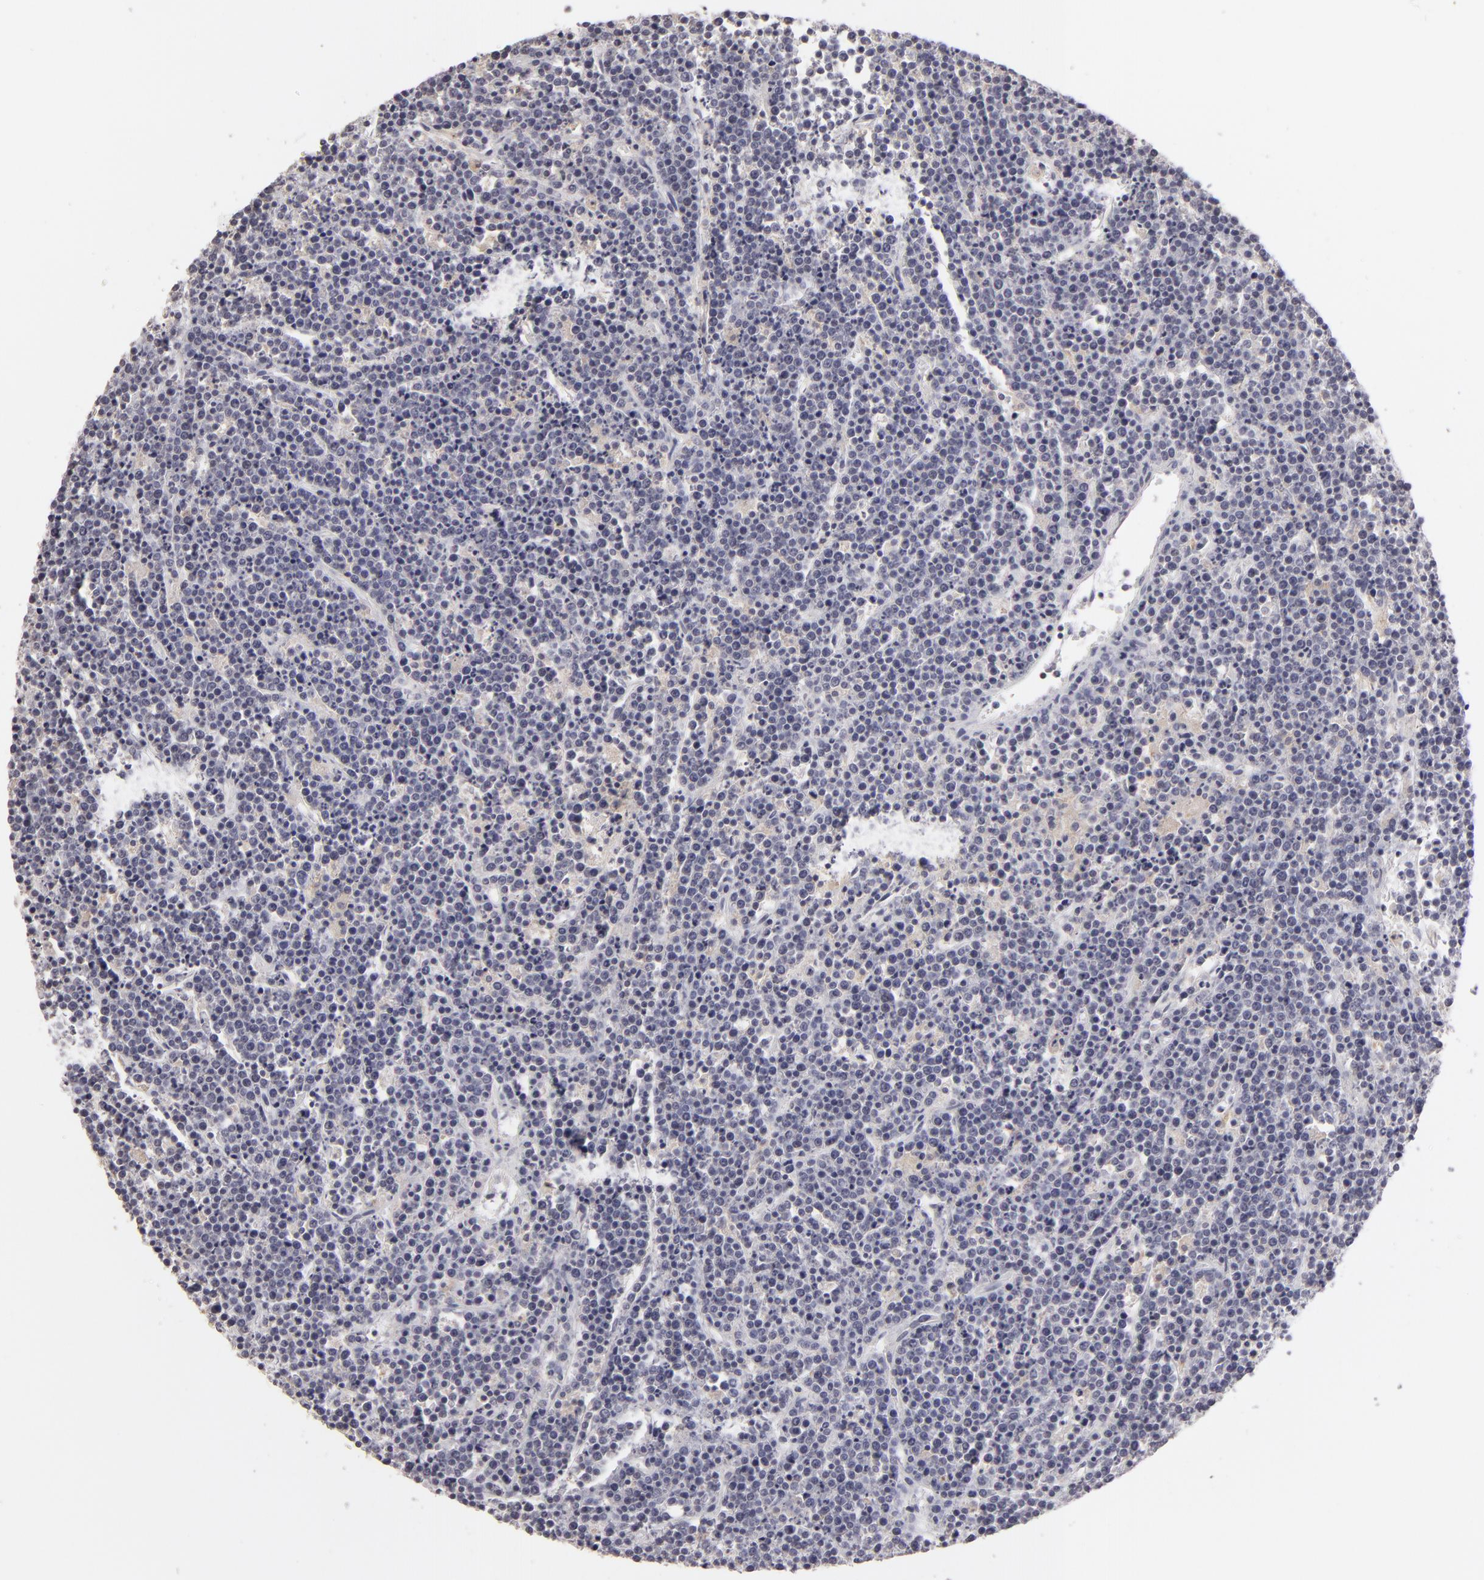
{"staining": {"intensity": "negative", "quantity": "none", "location": "none"}, "tissue": "lymphoma", "cell_type": "Tumor cells", "image_type": "cancer", "snomed": [{"axis": "morphology", "description": "Malignant lymphoma, non-Hodgkin's type, High grade"}, {"axis": "topography", "description": "Ovary"}], "caption": "This is an IHC image of high-grade malignant lymphoma, non-Hodgkin's type. There is no staining in tumor cells.", "gene": "CLDN2", "patient": {"sex": "female", "age": 56}}